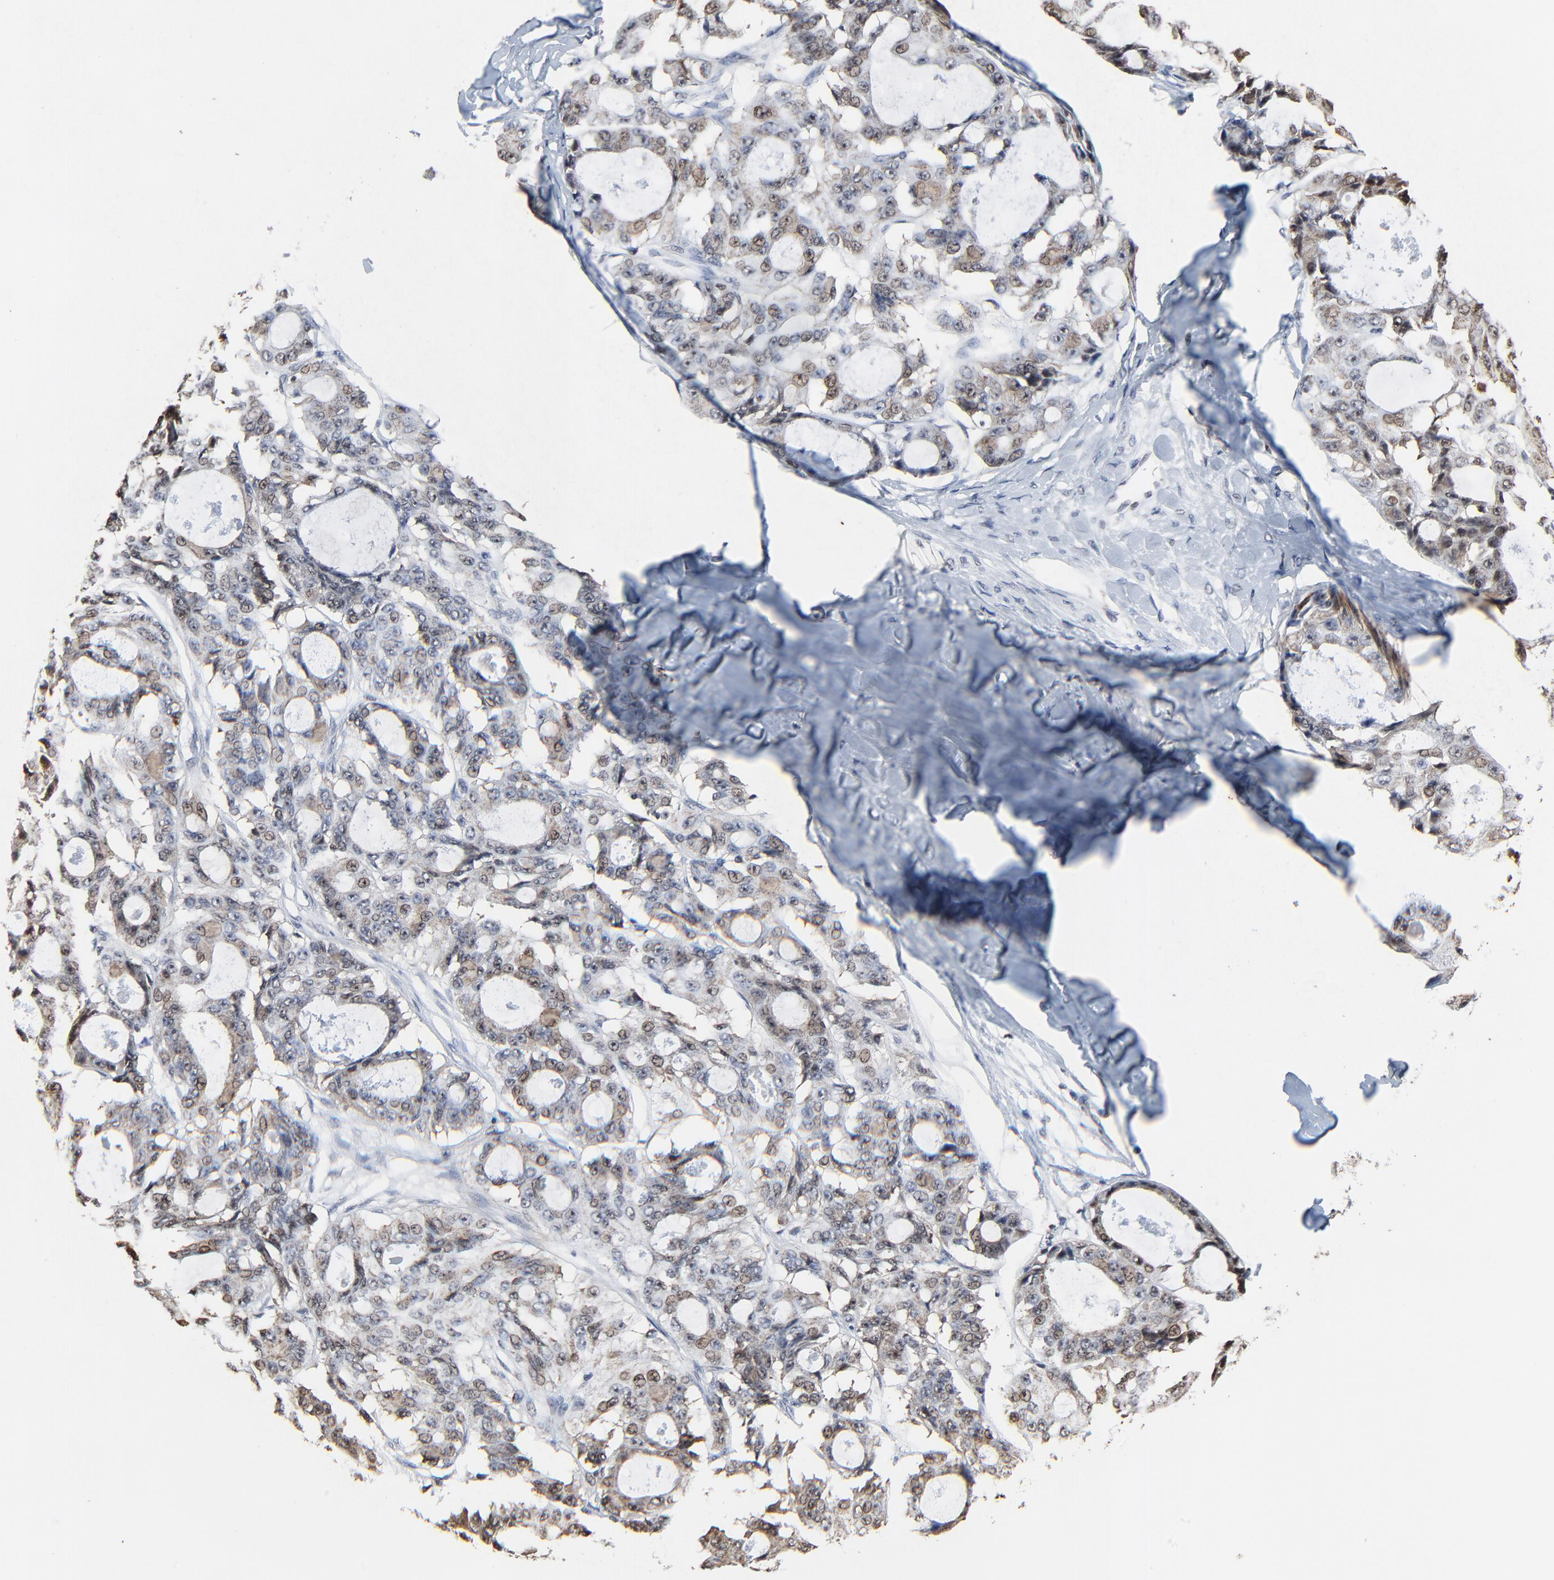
{"staining": {"intensity": "weak", "quantity": "25%-75%", "location": "cytoplasmic/membranous,nuclear"}, "tissue": "ovarian cancer", "cell_type": "Tumor cells", "image_type": "cancer", "snomed": [{"axis": "morphology", "description": "Carcinoma, endometroid"}, {"axis": "topography", "description": "Ovary"}], "caption": "Ovarian cancer (endometroid carcinoma) tissue exhibits weak cytoplasmic/membranous and nuclear staining in about 25%-75% of tumor cells", "gene": "RHOJ", "patient": {"sex": "female", "age": 61}}